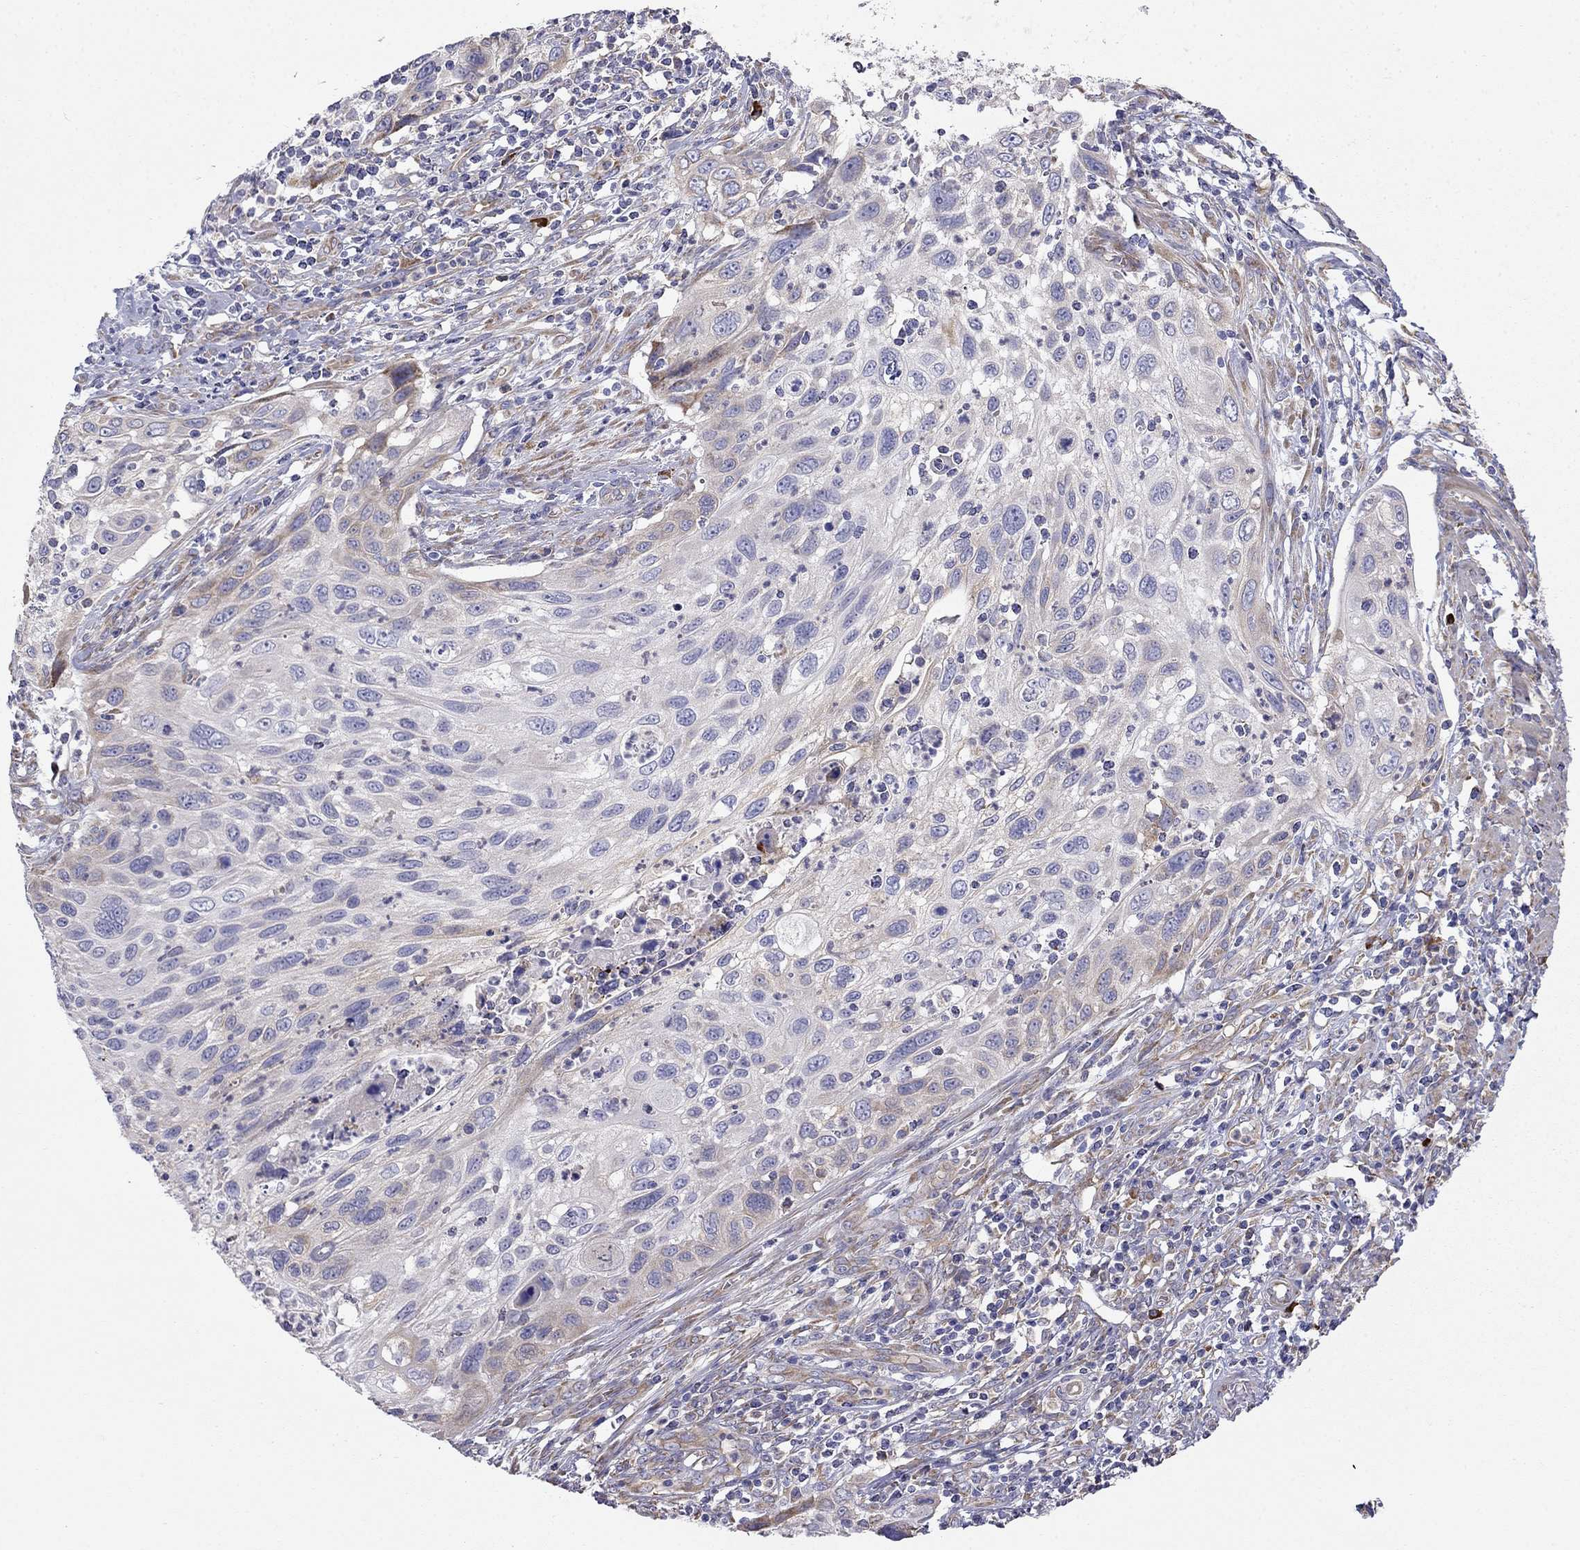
{"staining": {"intensity": "weak", "quantity": "<25%", "location": "cytoplasmic/membranous"}, "tissue": "cervical cancer", "cell_type": "Tumor cells", "image_type": "cancer", "snomed": [{"axis": "morphology", "description": "Squamous cell carcinoma, NOS"}, {"axis": "topography", "description": "Cervix"}], "caption": "IHC micrograph of neoplastic tissue: cervical cancer (squamous cell carcinoma) stained with DAB reveals no significant protein staining in tumor cells. The staining is performed using DAB brown chromogen with nuclei counter-stained in using hematoxylin.", "gene": "LONRF2", "patient": {"sex": "female", "age": 70}}